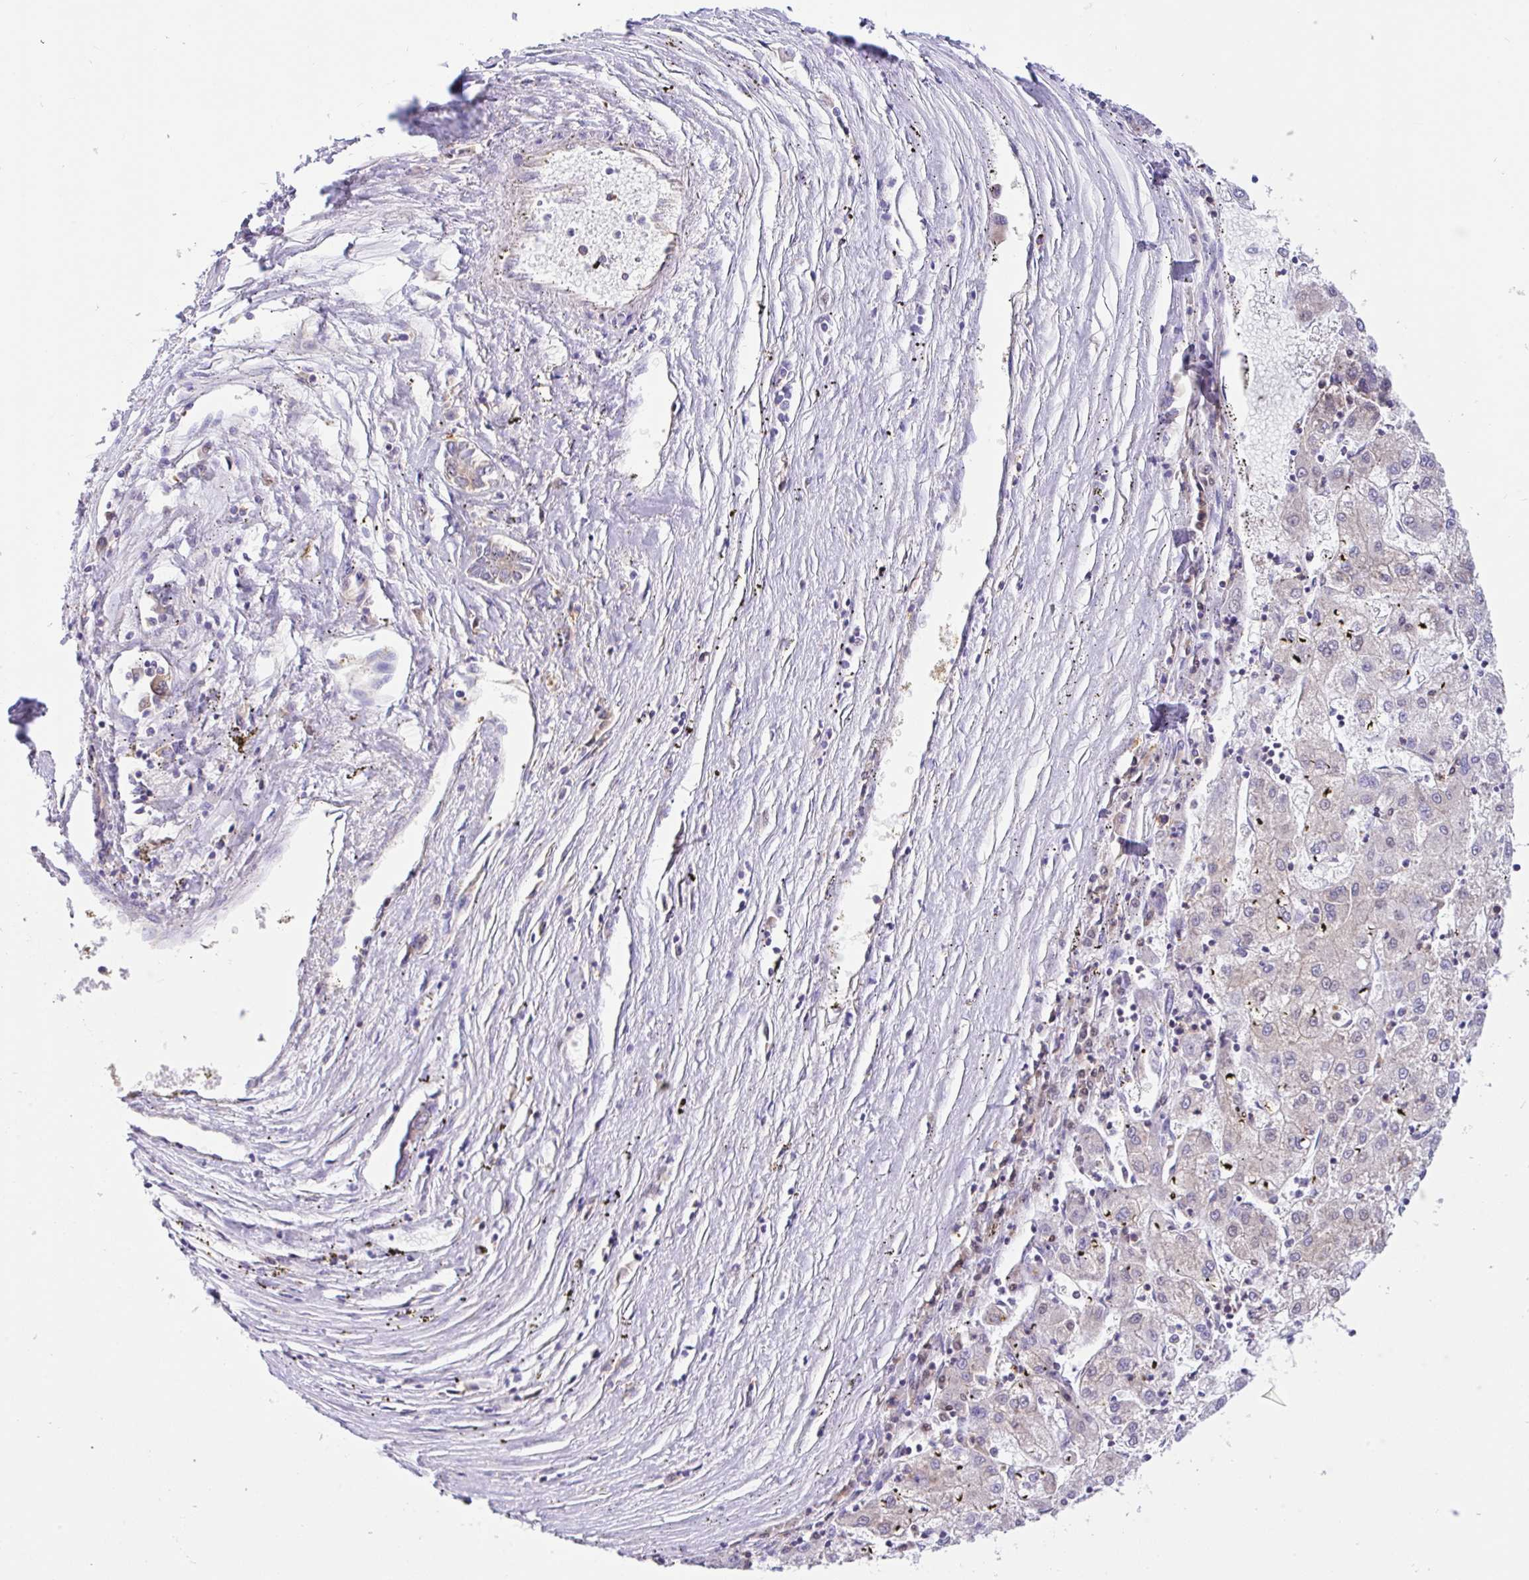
{"staining": {"intensity": "negative", "quantity": "none", "location": "none"}, "tissue": "liver cancer", "cell_type": "Tumor cells", "image_type": "cancer", "snomed": [{"axis": "morphology", "description": "Carcinoma, Hepatocellular, NOS"}, {"axis": "topography", "description": "Liver"}], "caption": "The IHC micrograph has no significant positivity in tumor cells of liver hepatocellular carcinoma tissue. The staining was performed using DAB (3,3'-diaminobenzidine) to visualize the protein expression in brown, while the nuclei were stained in blue with hematoxylin (Magnification: 20x).", "gene": "GFPT2", "patient": {"sex": "male", "age": 72}}